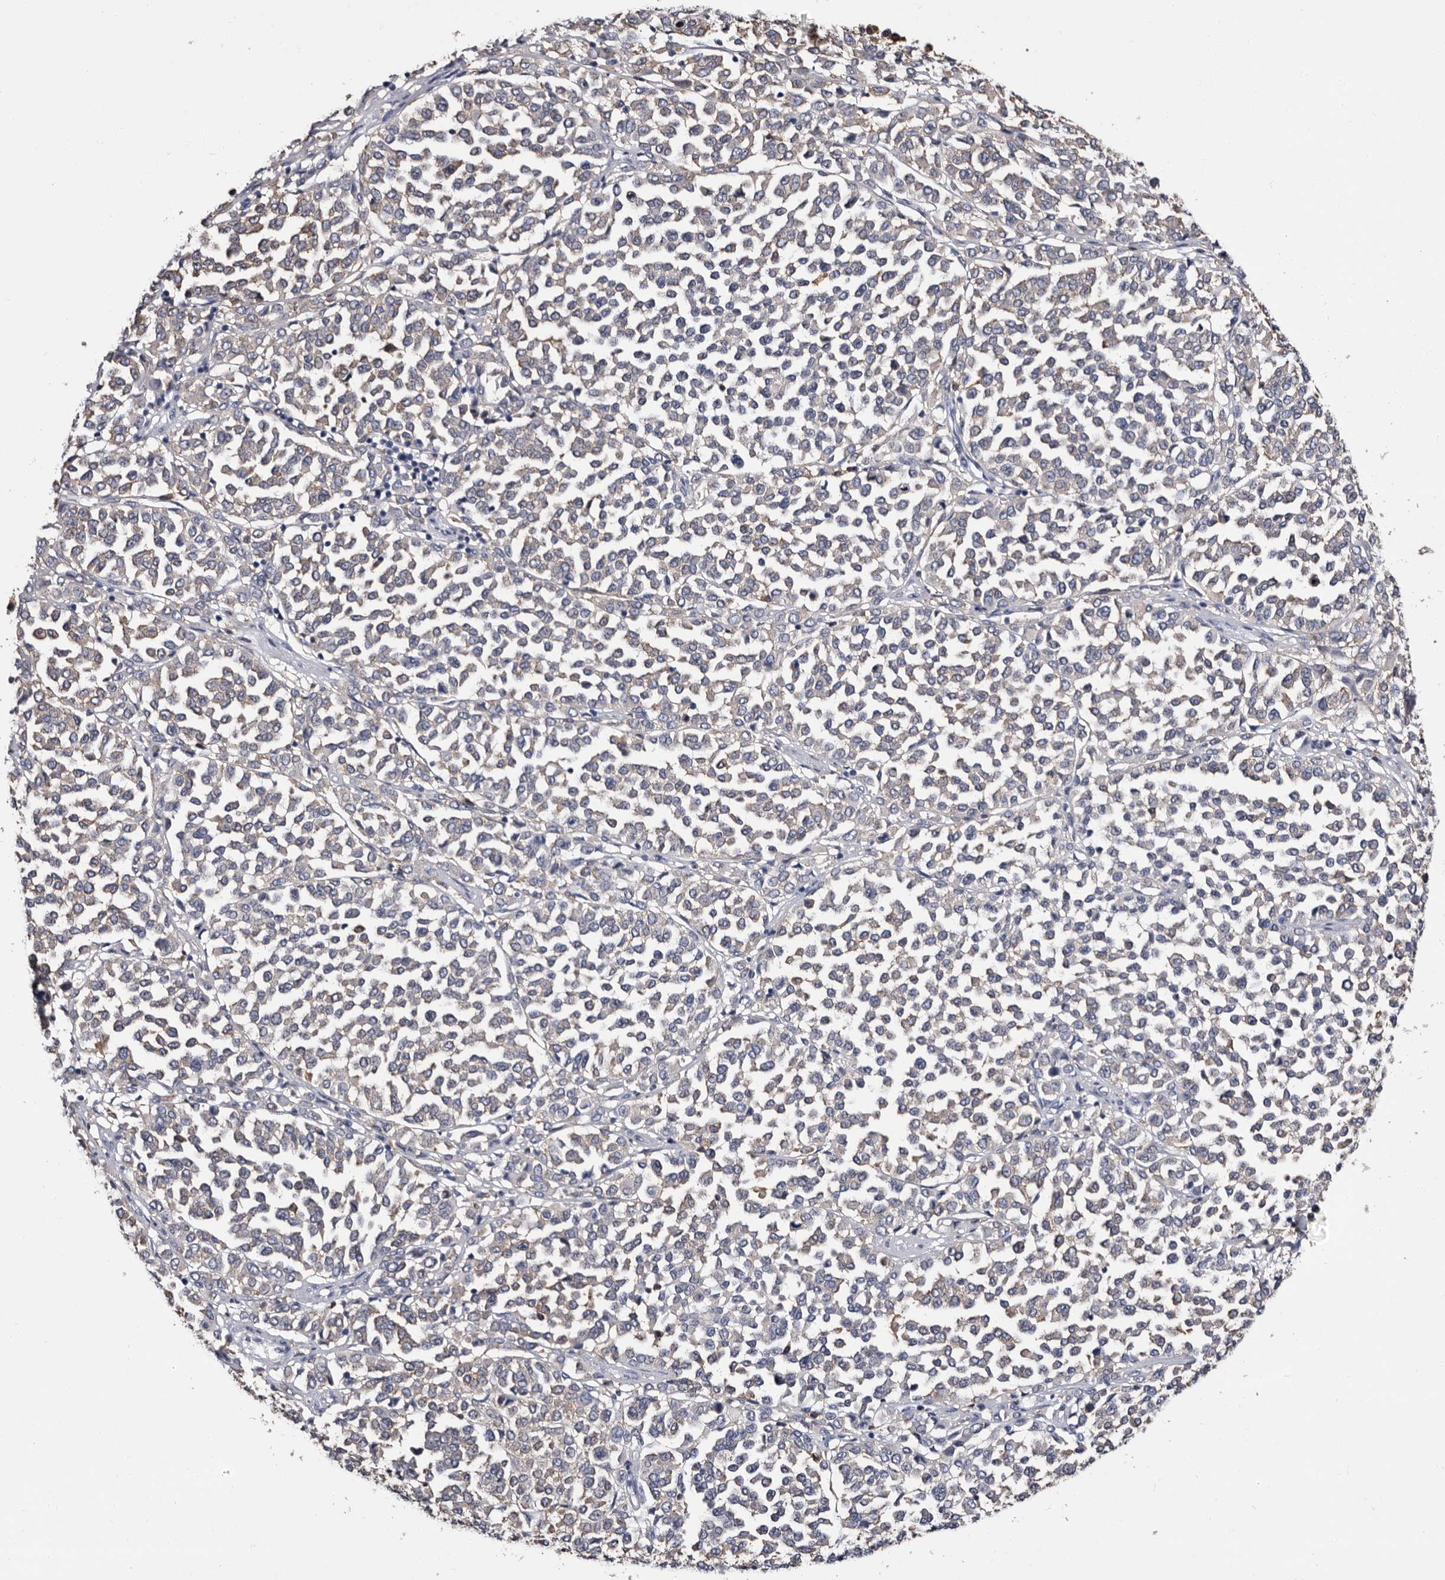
{"staining": {"intensity": "negative", "quantity": "none", "location": "none"}, "tissue": "melanoma", "cell_type": "Tumor cells", "image_type": "cancer", "snomed": [{"axis": "morphology", "description": "Malignant melanoma, Metastatic site"}, {"axis": "topography", "description": "Pancreas"}], "caption": "This image is of malignant melanoma (metastatic site) stained with immunohistochemistry (IHC) to label a protein in brown with the nuclei are counter-stained blue. There is no expression in tumor cells.", "gene": "EPB41L3", "patient": {"sex": "female", "age": 30}}